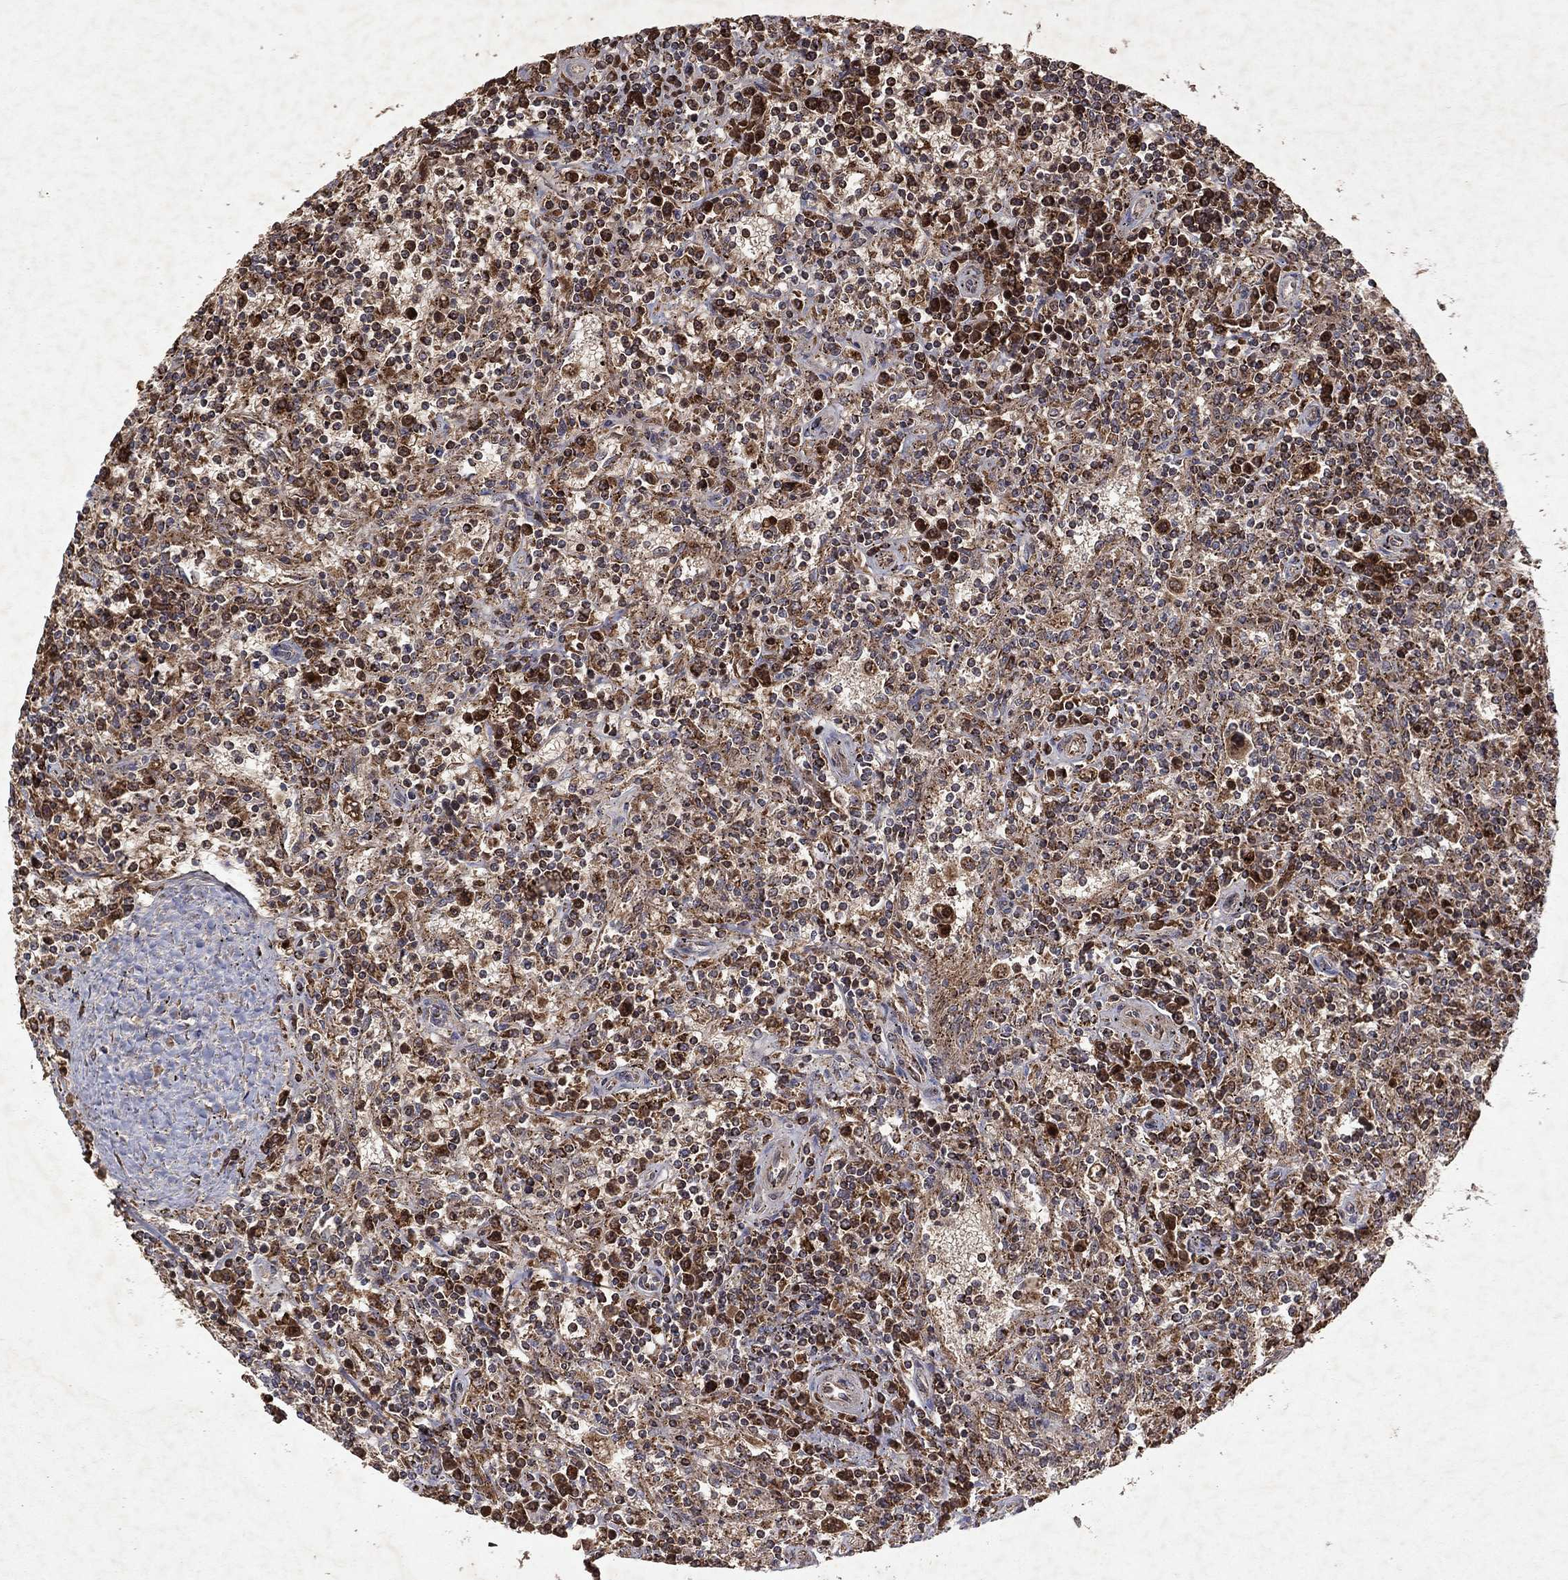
{"staining": {"intensity": "strong", "quantity": "25%-75%", "location": "cytoplasmic/membranous"}, "tissue": "lymphoma", "cell_type": "Tumor cells", "image_type": "cancer", "snomed": [{"axis": "morphology", "description": "Malignant lymphoma, non-Hodgkin's type, Low grade"}, {"axis": "topography", "description": "Spleen"}], "caption": "This micrograph reveals immunohistochemistry (IHC) staining of human malignant lymphoma, non-Hodgkin's type (low-grade), with high strong cytoplasmic/membranous expression in about 25%-75% of tumor cells.", "gene": "PYROXD2", "patient": {"sex": "male", "age": 62}}